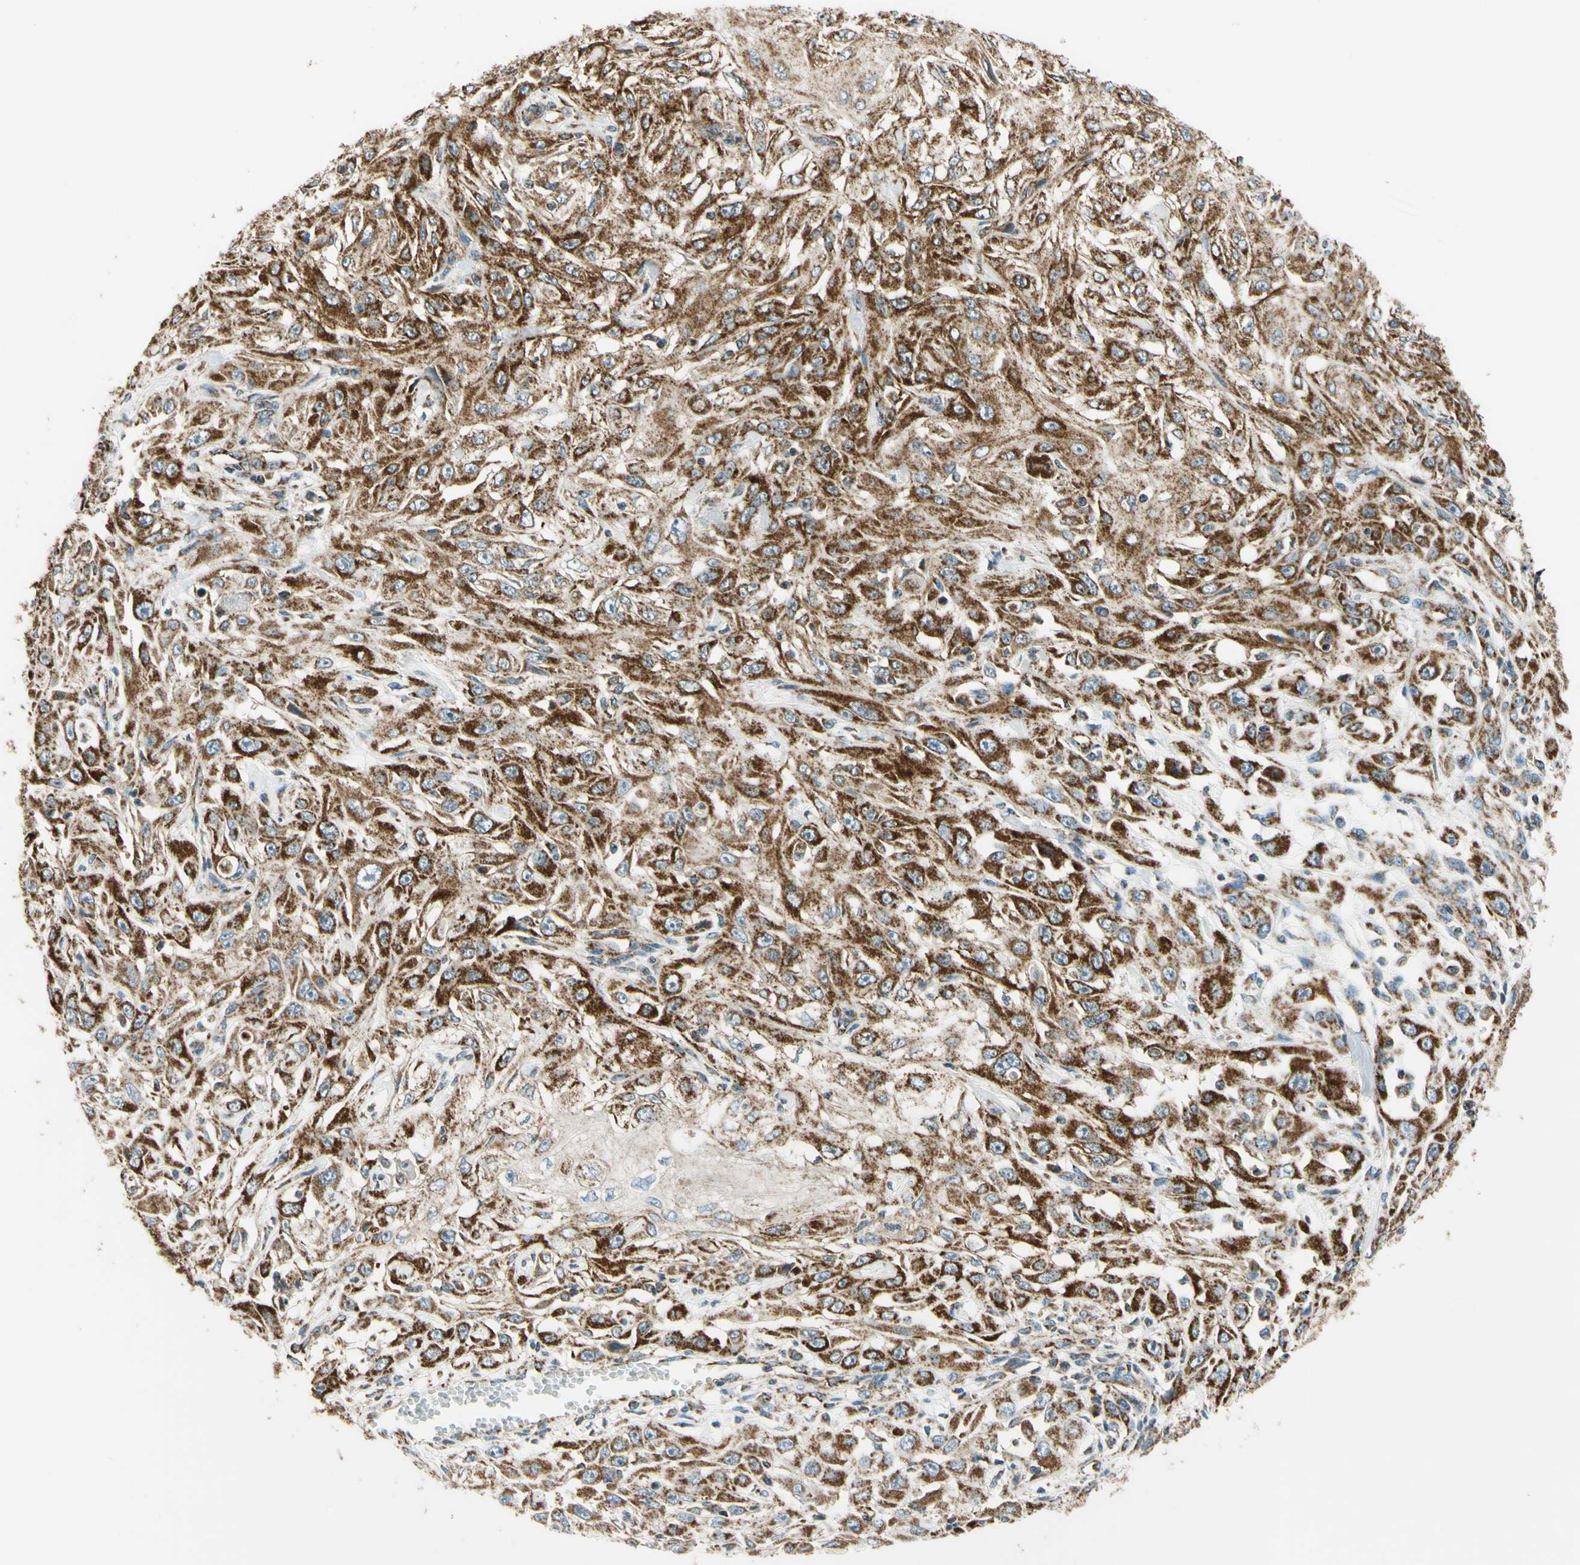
{"staining": {"intensity": "strong", "quantity": ">75%", "location": "cytoplasmic/membranous"}, "tissue": "skin cancer", "cell_type": "Tumor cells", "image_type": "cancer", "snomed": [{"axis": "morphology", "description": "Squamous cell carcinoma, NOS"}, {"axis": "topography", "description": "Skin"}], "caption": "Immunohistochemistry photomicrograph of human squamous cell carcinoma (skin) stained for a protein (brown), which shows high levels of strong cytoplasmic/membranous expression in about >75% of tumor cells.", "gene": "MAVS", "patient": {"sex": "male", "age": 75}}